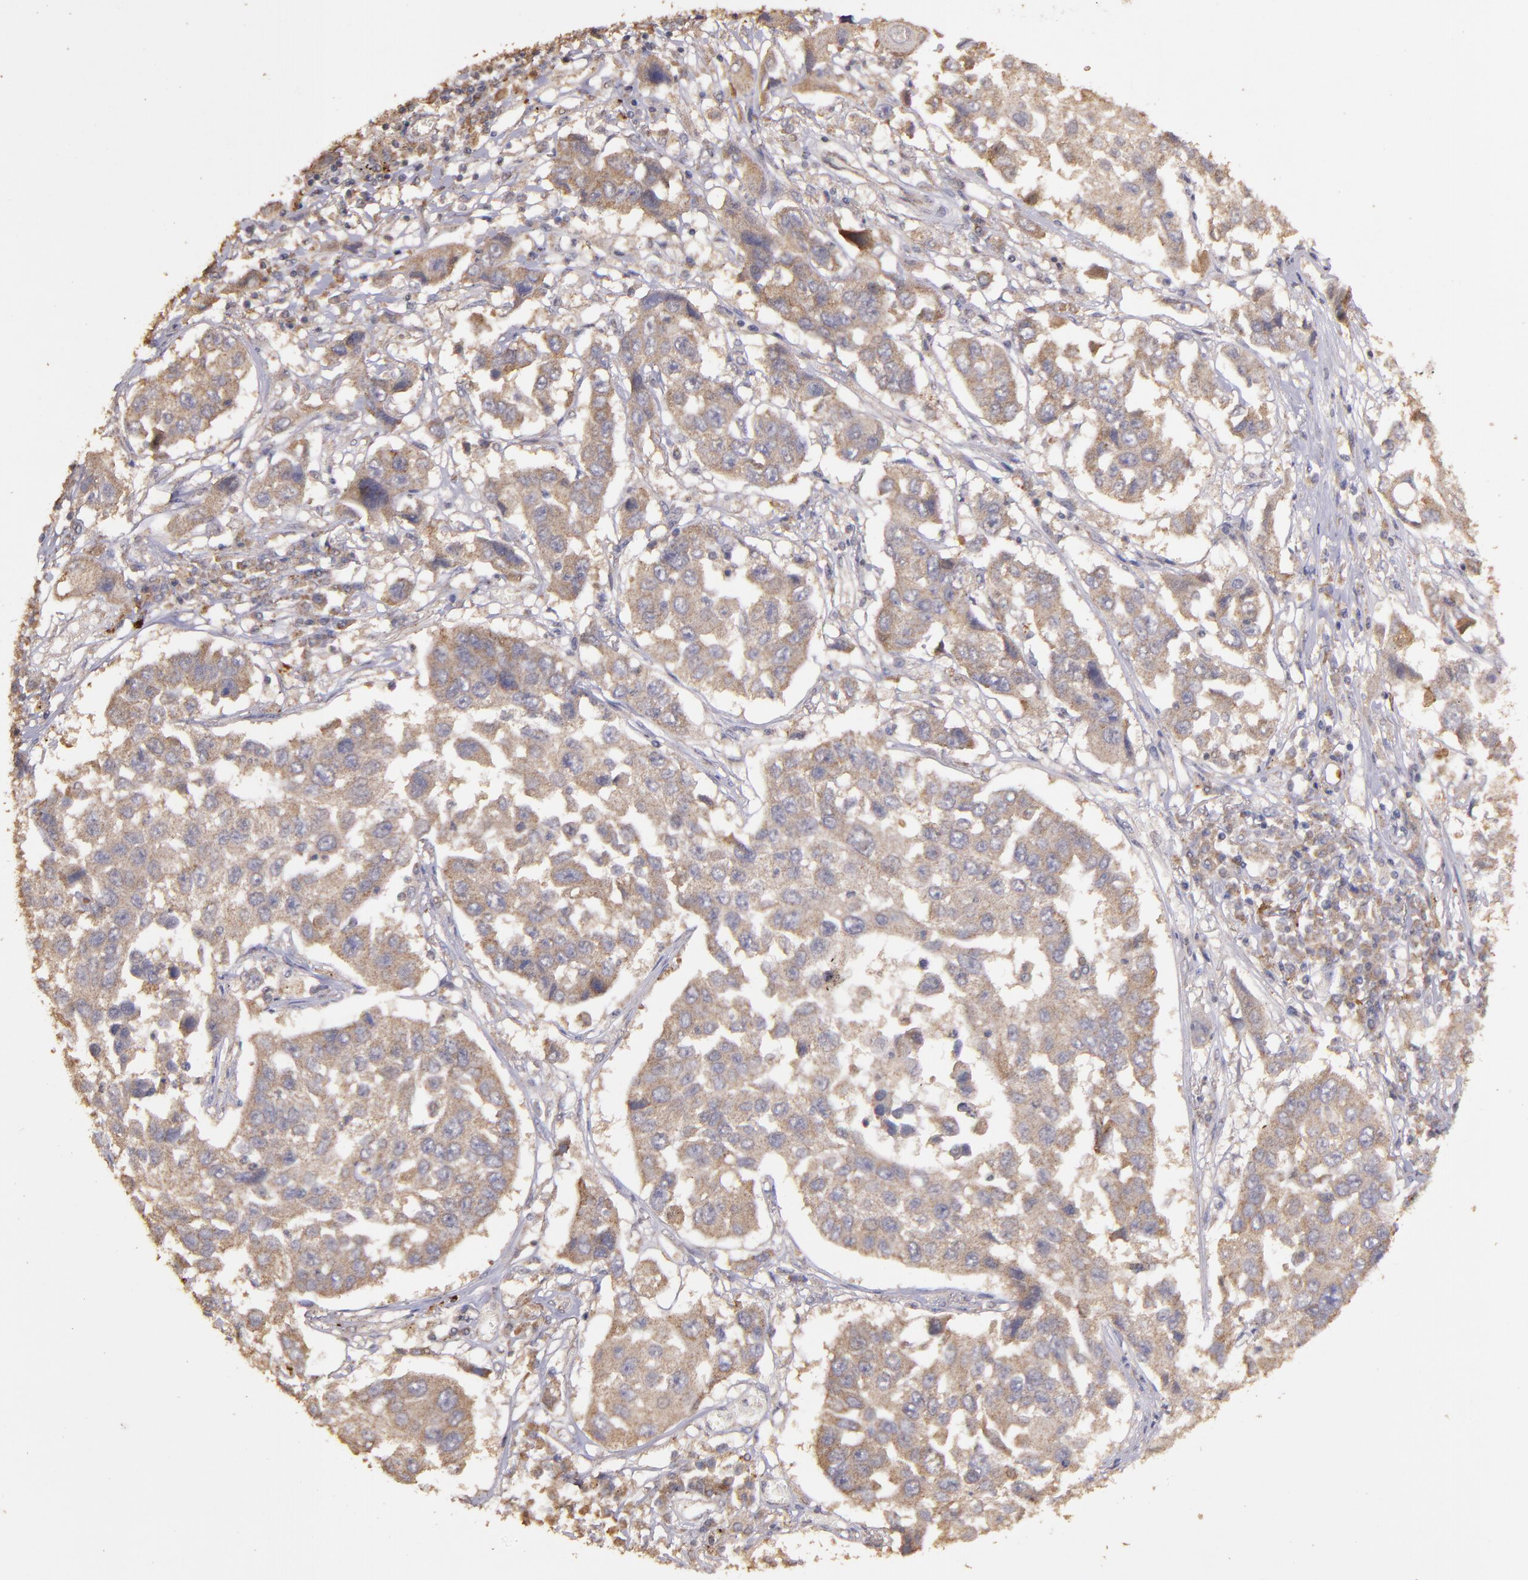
{"staining": {"intensity": "moderate", "quantity": ">75%", "location": "cytoplasmic/membranous"}, "tissue": "lung cancer", "cell_type": "Tumor cells", "image_type": "cancer", "snomed": [{"axis": "morphology", "description": "Squamous cell carcinoma, NOS"}, {"axis": "topography", "description": "Lung"}], "caption": "There is medium levels of moderate cytoplasmic/membranous expression in tumor cells of lung cancer, as demonstrated by immunohistochemical staining (brown color).", "gene": "HECTD1", "patient": {"sex": "male", "age": 71}}